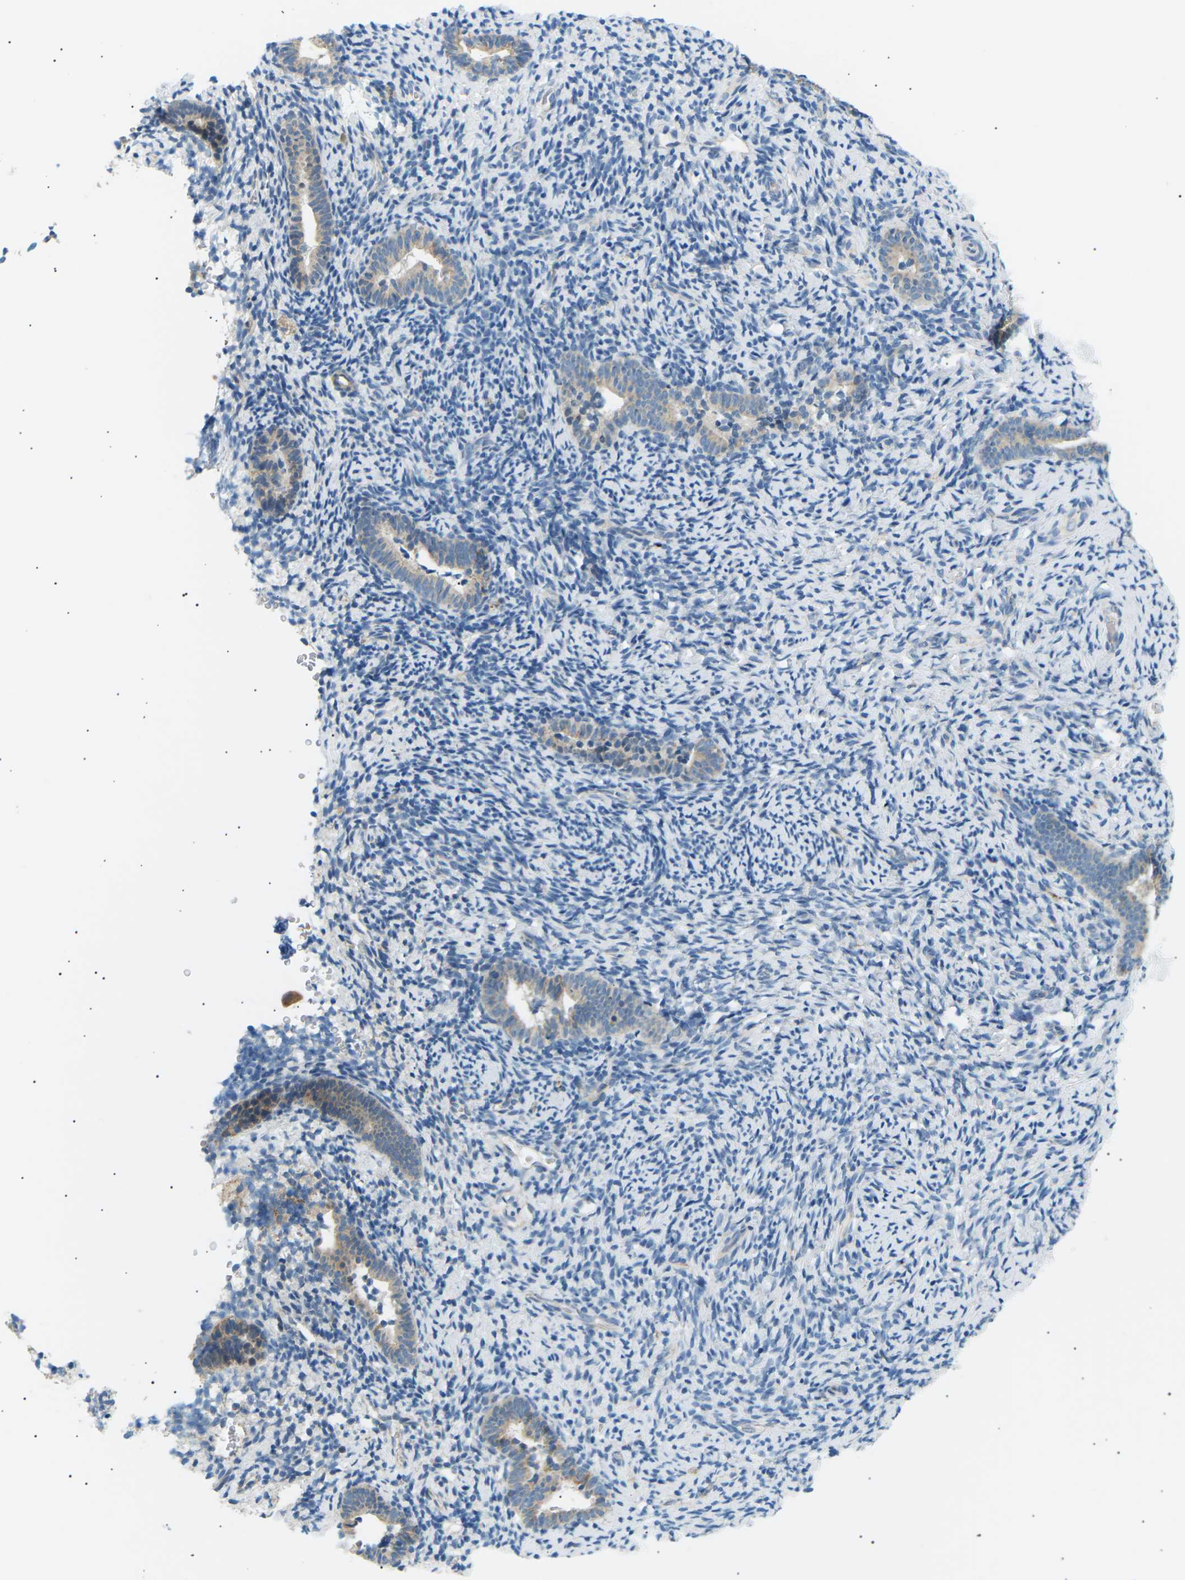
{"staining": {"intensity": "negative", "quantity": "none", "location": "none"}, "tissue": "endometrium", "cell_type": "Cells in endometrial stroma", "image_type": "normal", "snomed": [{"axis": "morphology", "description": "Normal tissue, NOS"}, {"axis": "topography", "description": "Endometrium"}], "caption": "A micrograph of endometrium stained for a protein shows no brown staining in cells in endometrial stroma.", "gene": "TBC1D8", "patient": {"sex": "female", "age": 51}}